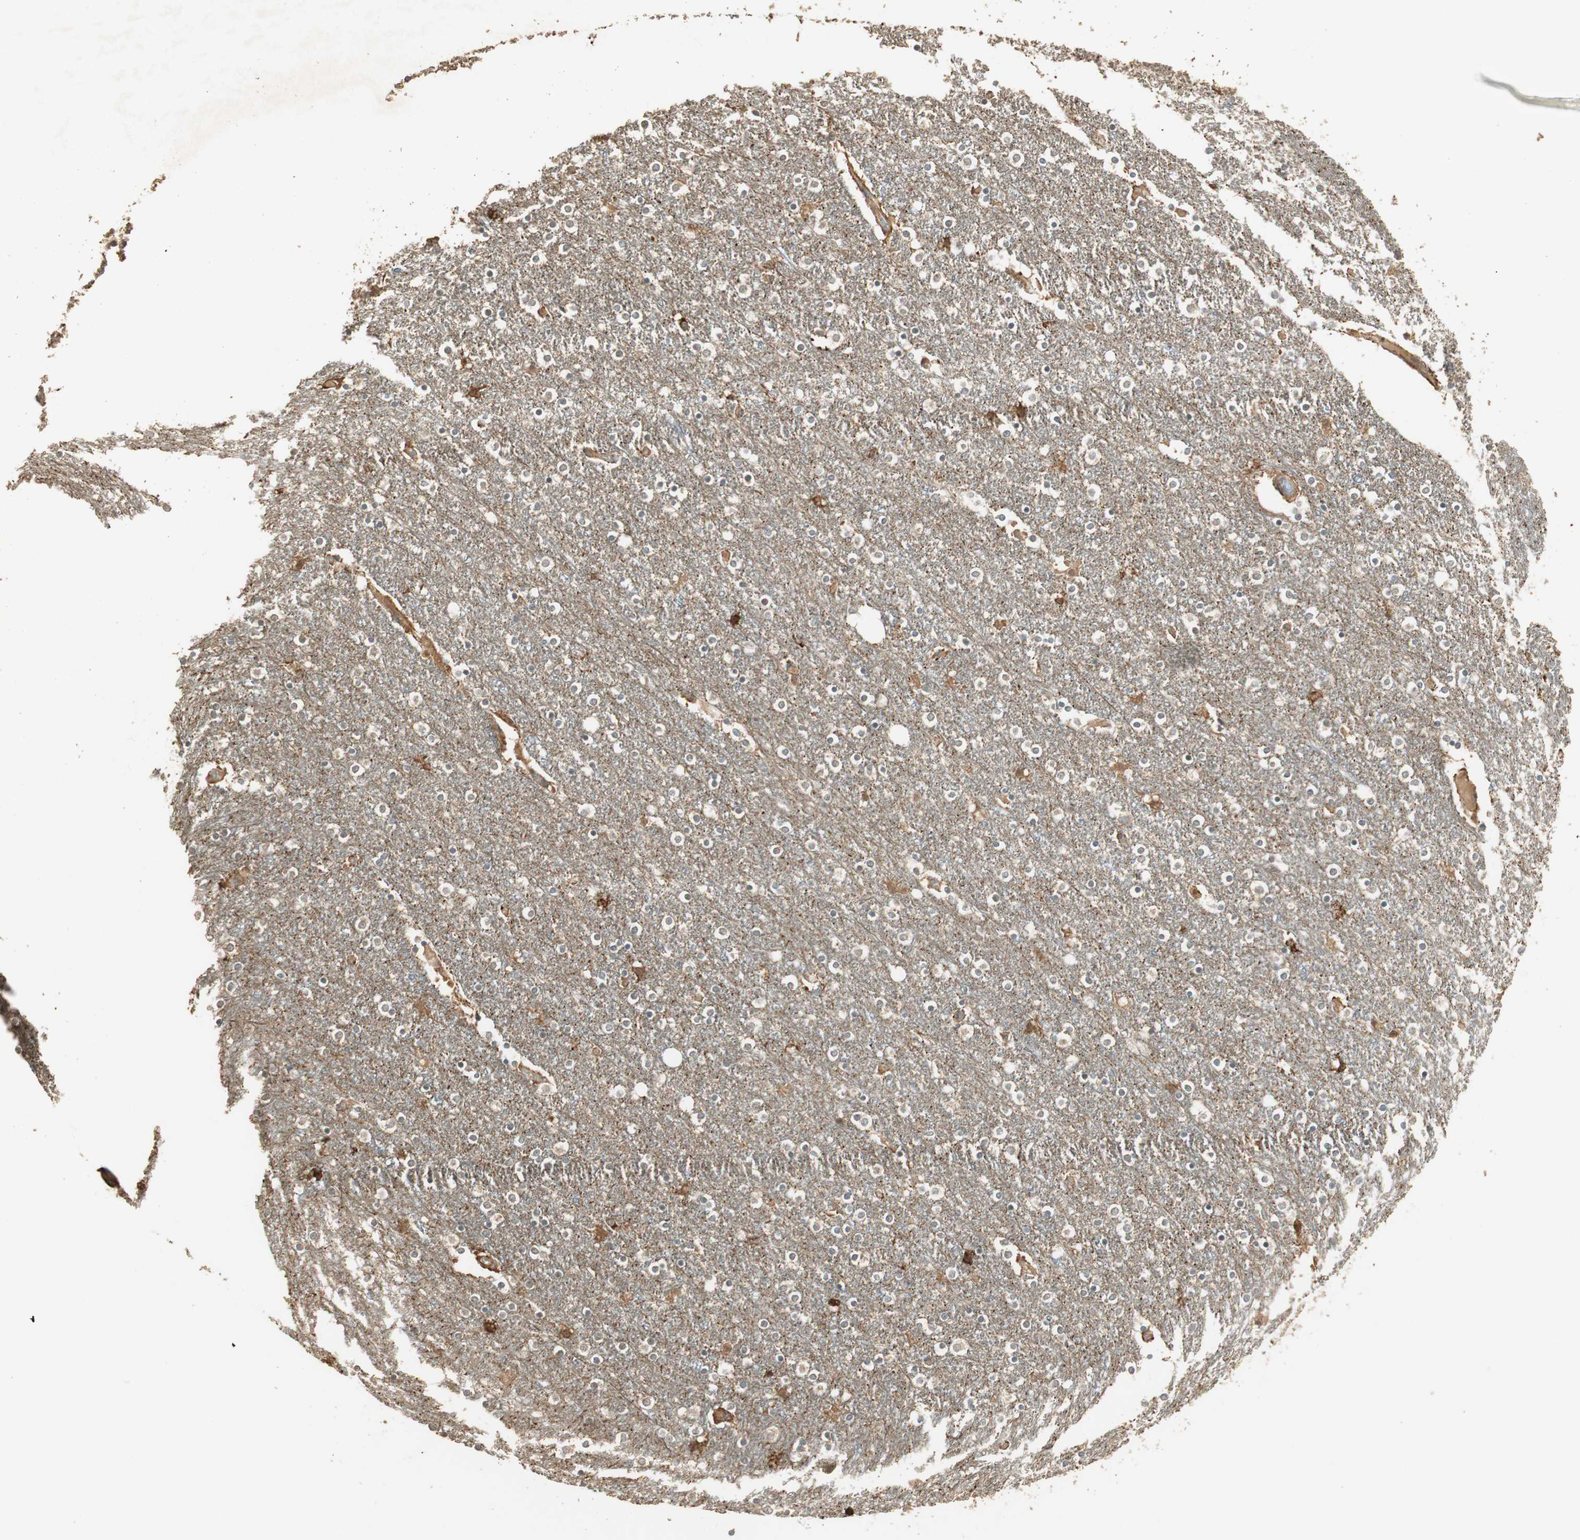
{"staining": {"intensity": "weak", "quantity": "25%-75%", "location": "cytoplasmic/membranous"}, "tissue": "caudate", "cell_type": "Glial cells", "image_type": "normal", "snomed": [{"axis": "morphology", "description": "Normal tissue, NOS"}, {"axis": "topography", "description": "Lateral ventricle wall"}], "caption": "This is a photomicrograph of IHC staining of unremarkable caudate, which shows weak positivity in the cytoplasmic/membranous of glial cells.", "gene": "USP2", "patient": {"sex": "female", "age": 54}}